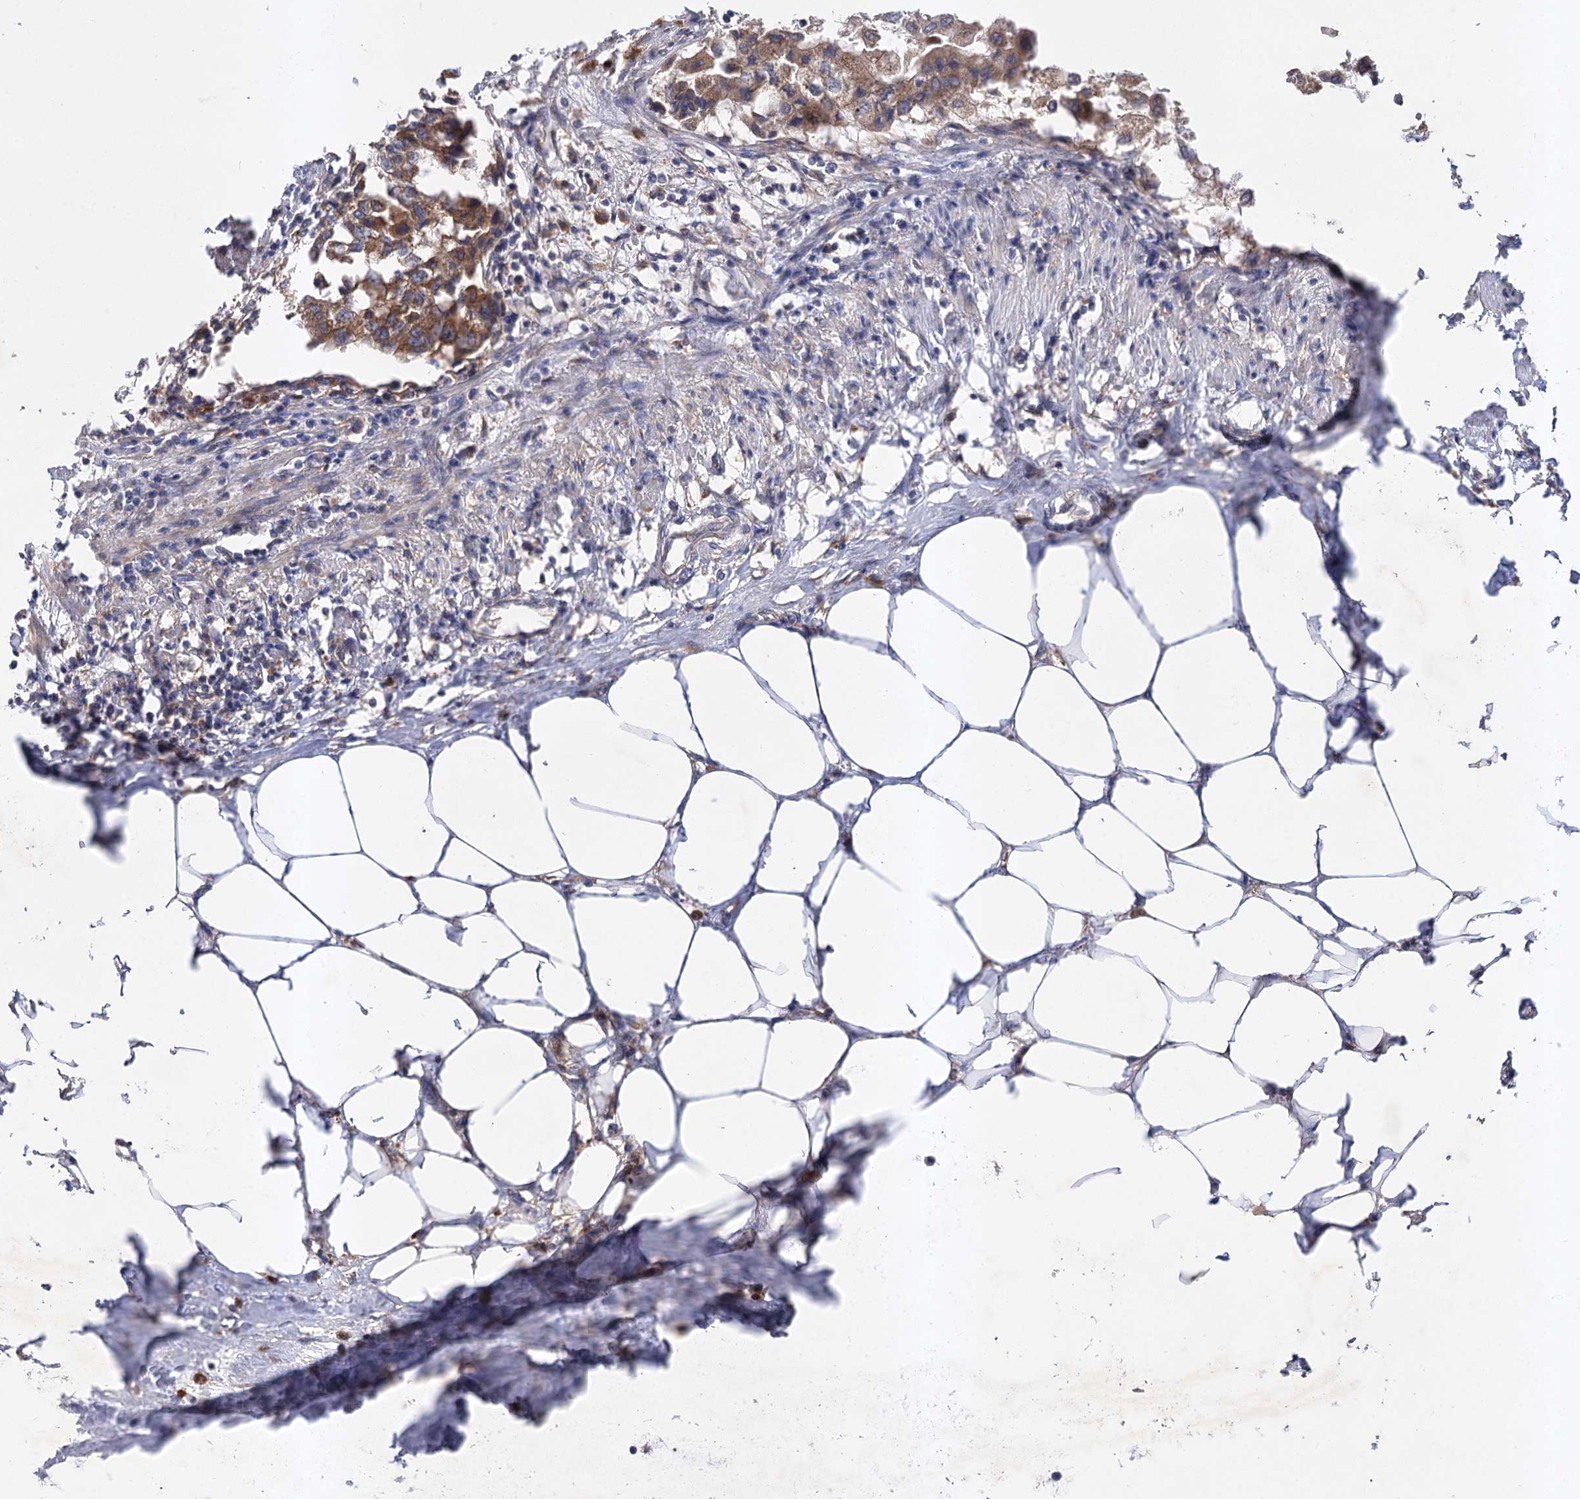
{"staining": {"intensity": "moderate", "quantity": ">75%", "location": "cytoplasmic/membranous"}, "tissue": "urothelial cancer", "cell_type": "Tumor cells", "image_type": "cancer", "snomed": [{"axis": "morphology", "description": "Urothelial carcinoma, High grade"}, {"axis": "topography", "description": "Urinary bladder"}], "caption": "A micrograph of human urothelial cancer stained for a protein demonstrates moderate cytoplasmic/membranous brown staining in tumor cells.", "gene": "PATL1", "patient": {"sex": "male", "age": 64}}